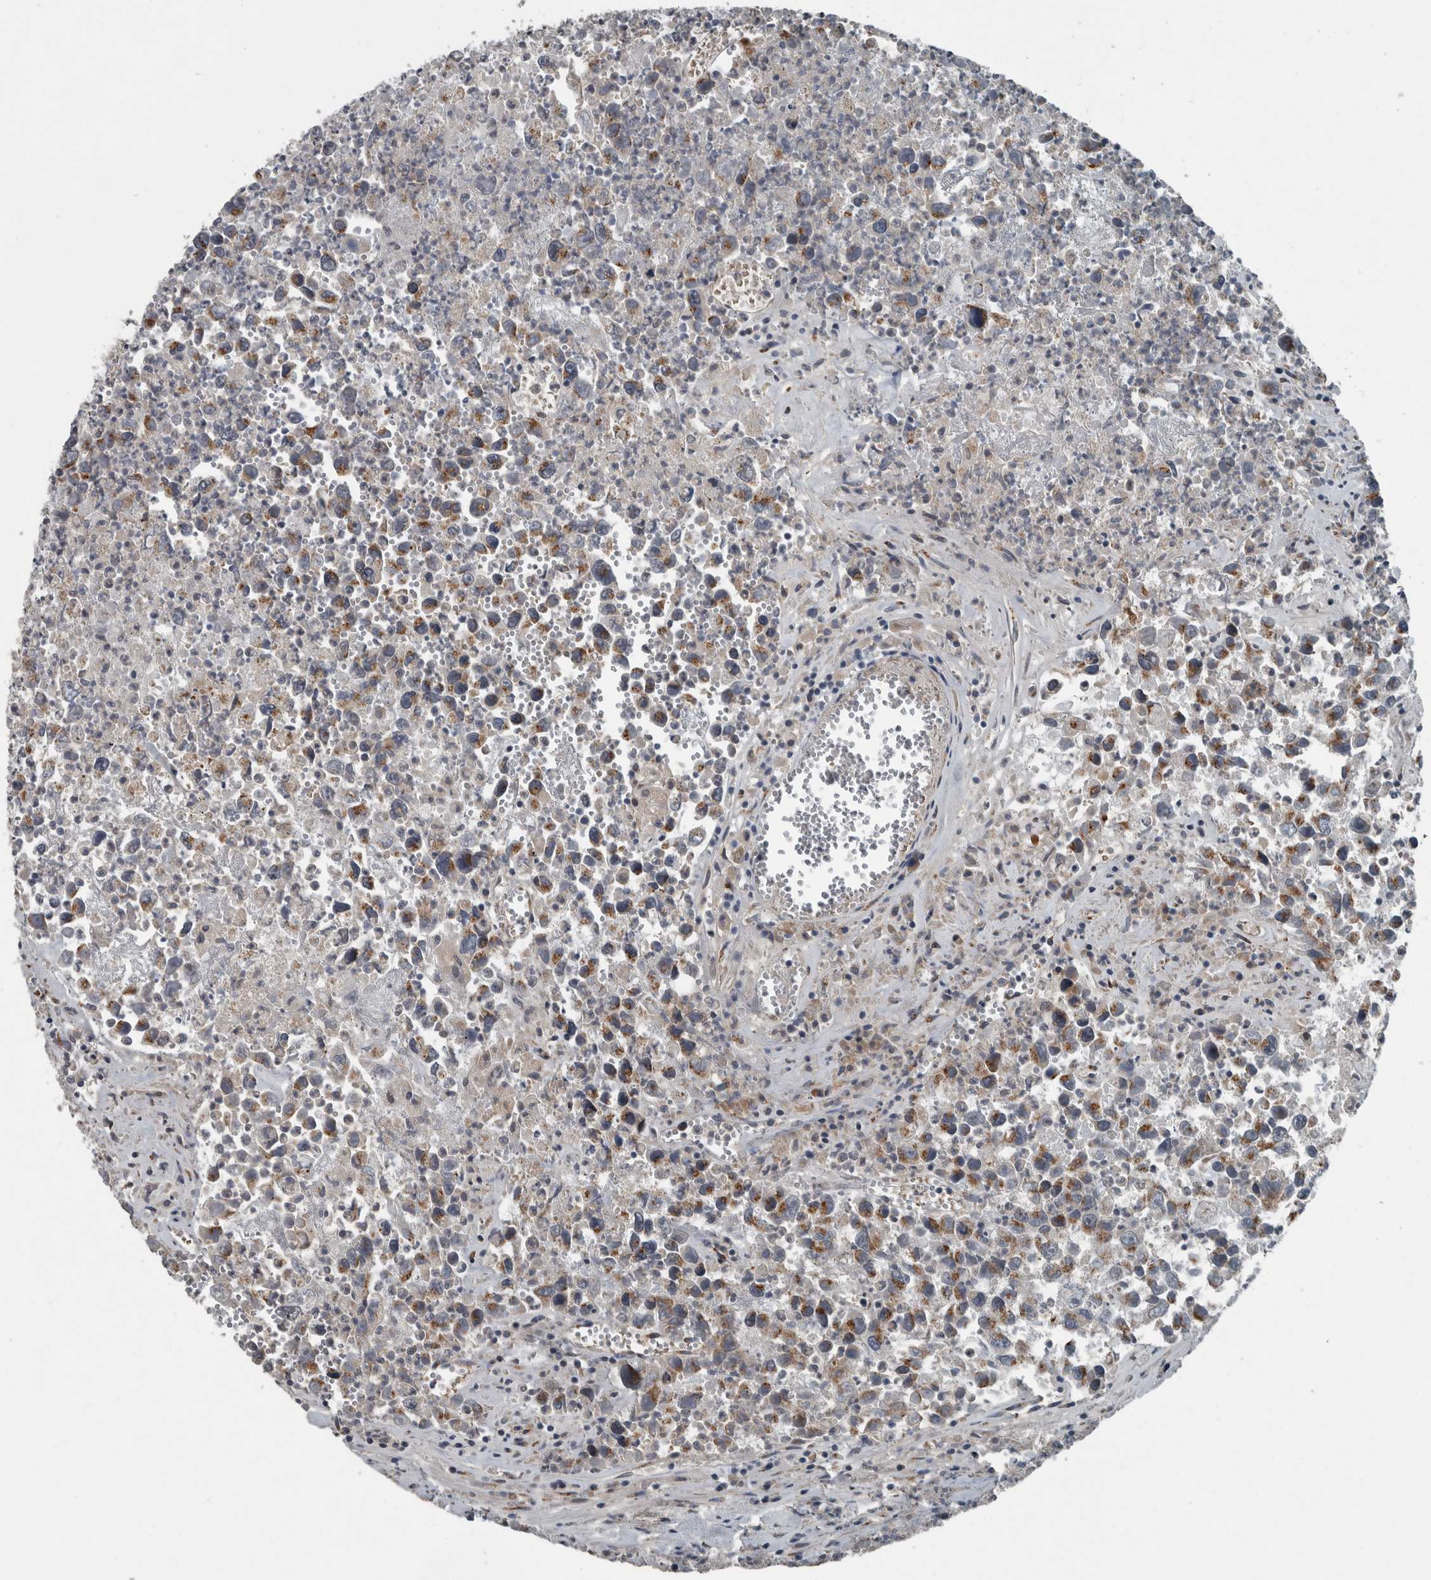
{"staining": {"intensity": "moderate", "quantity": "25%-75%", "location": "cytoplasmic/membranous"}, "tissue": "testis cancer", "cell_type": "Tumor cells", "image_type": "cancer", "snomed": [{"axis": "morphology", "description": "Seminoma, NOS"}, {"axis": "morphology", "description": "Carcinoma, Embryonal, NOS"}, {"axis": "topography", "description": "Testis"}], "caption": "Protein analysis of testis cancer (seminoma) tissue reveals moderate cytoplasmic/membranous staining in approximately 25%-75% of tumor cells.", "gene": "ZNF345", "patient": {"sex": "male", "age": 43}}